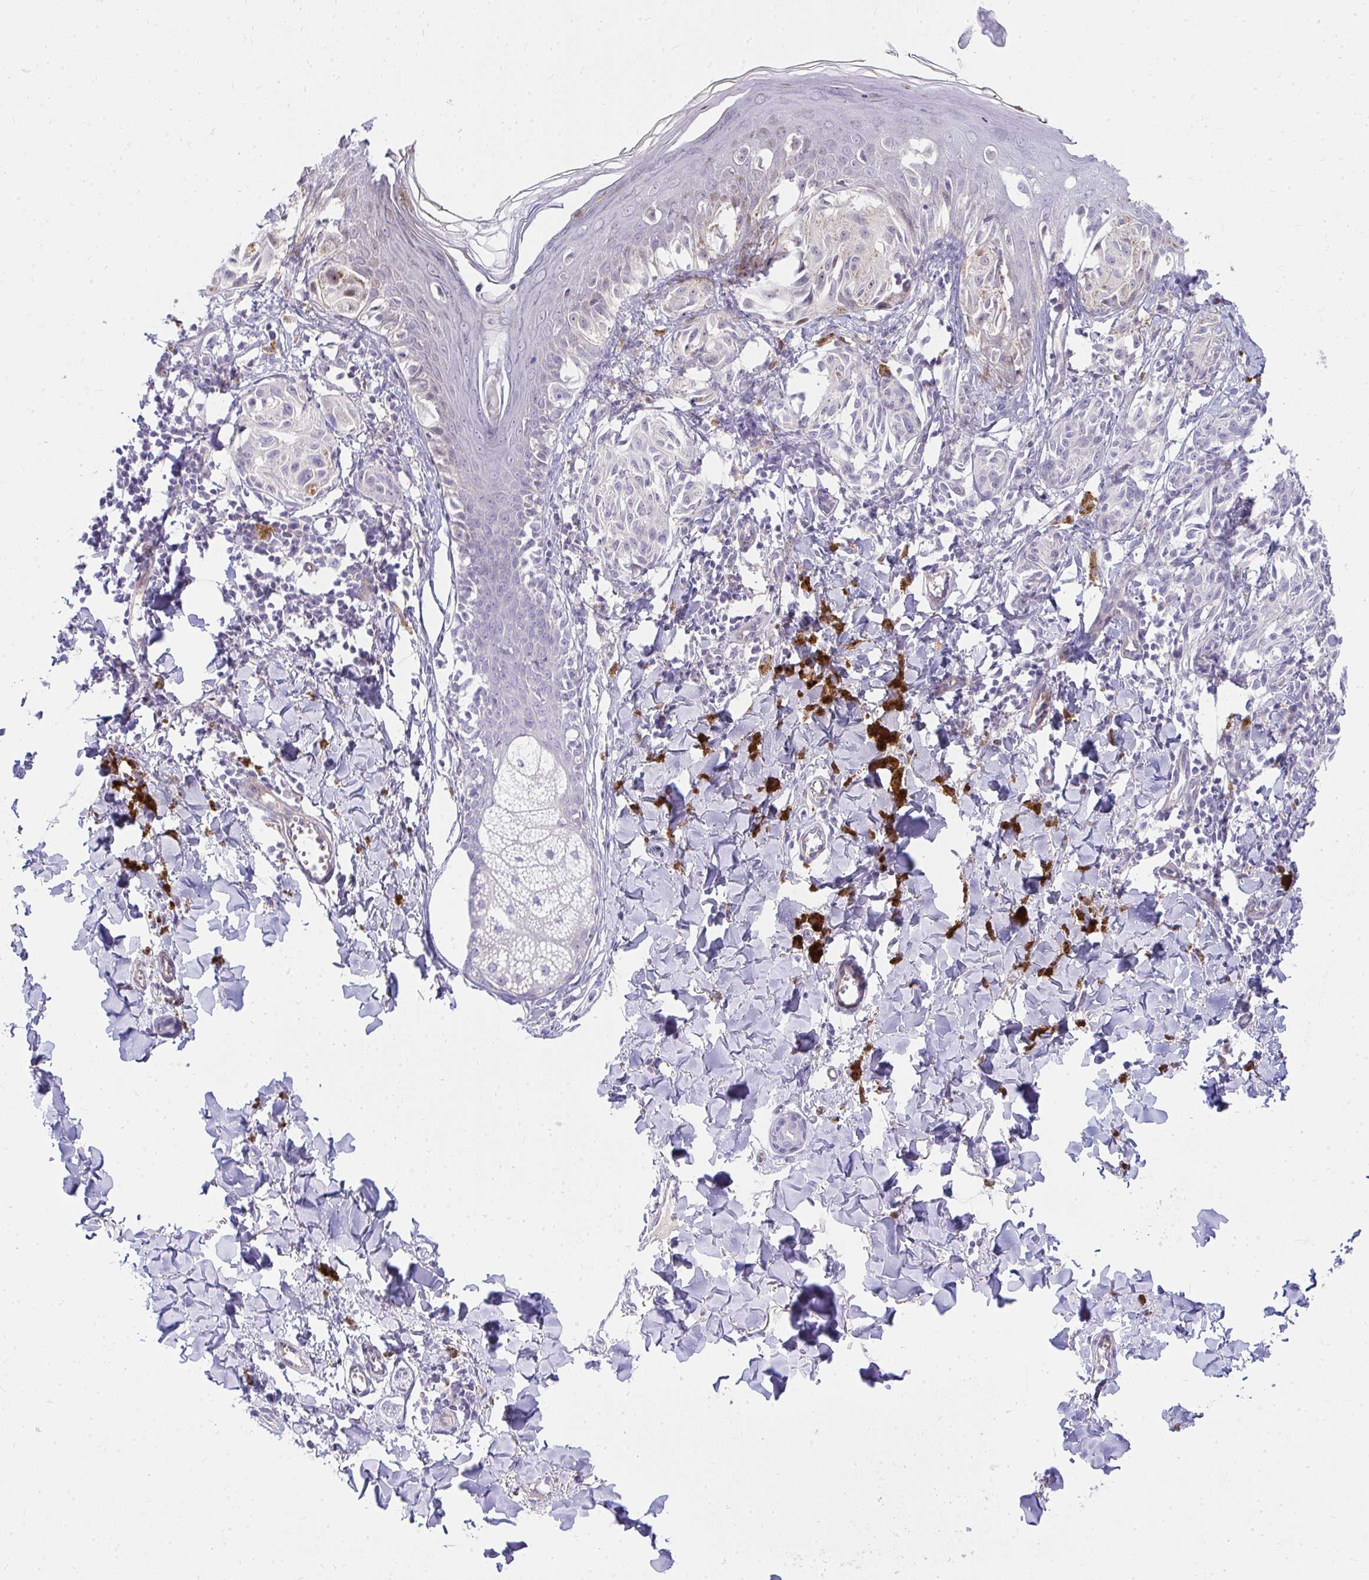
{"staining": {"intensity": "negative", "quantity": "none", "location": "none"}, "tissue": "melanoma", "cell_type": "Tumor cells", "image_type": "cancer", "snomed": [{"axis": "morphology", "description": "Malignant melanoma, NOS"}, {"axis": "topography", "description": "Skin"}], "caption": "Immunohistochemistry (IHC) image of human melanoma stained for a protein (brown), which exhibits no positivity in tumor cells.", "gene": "LRRC36", "patient": {"sex": "female", "age": 38}}